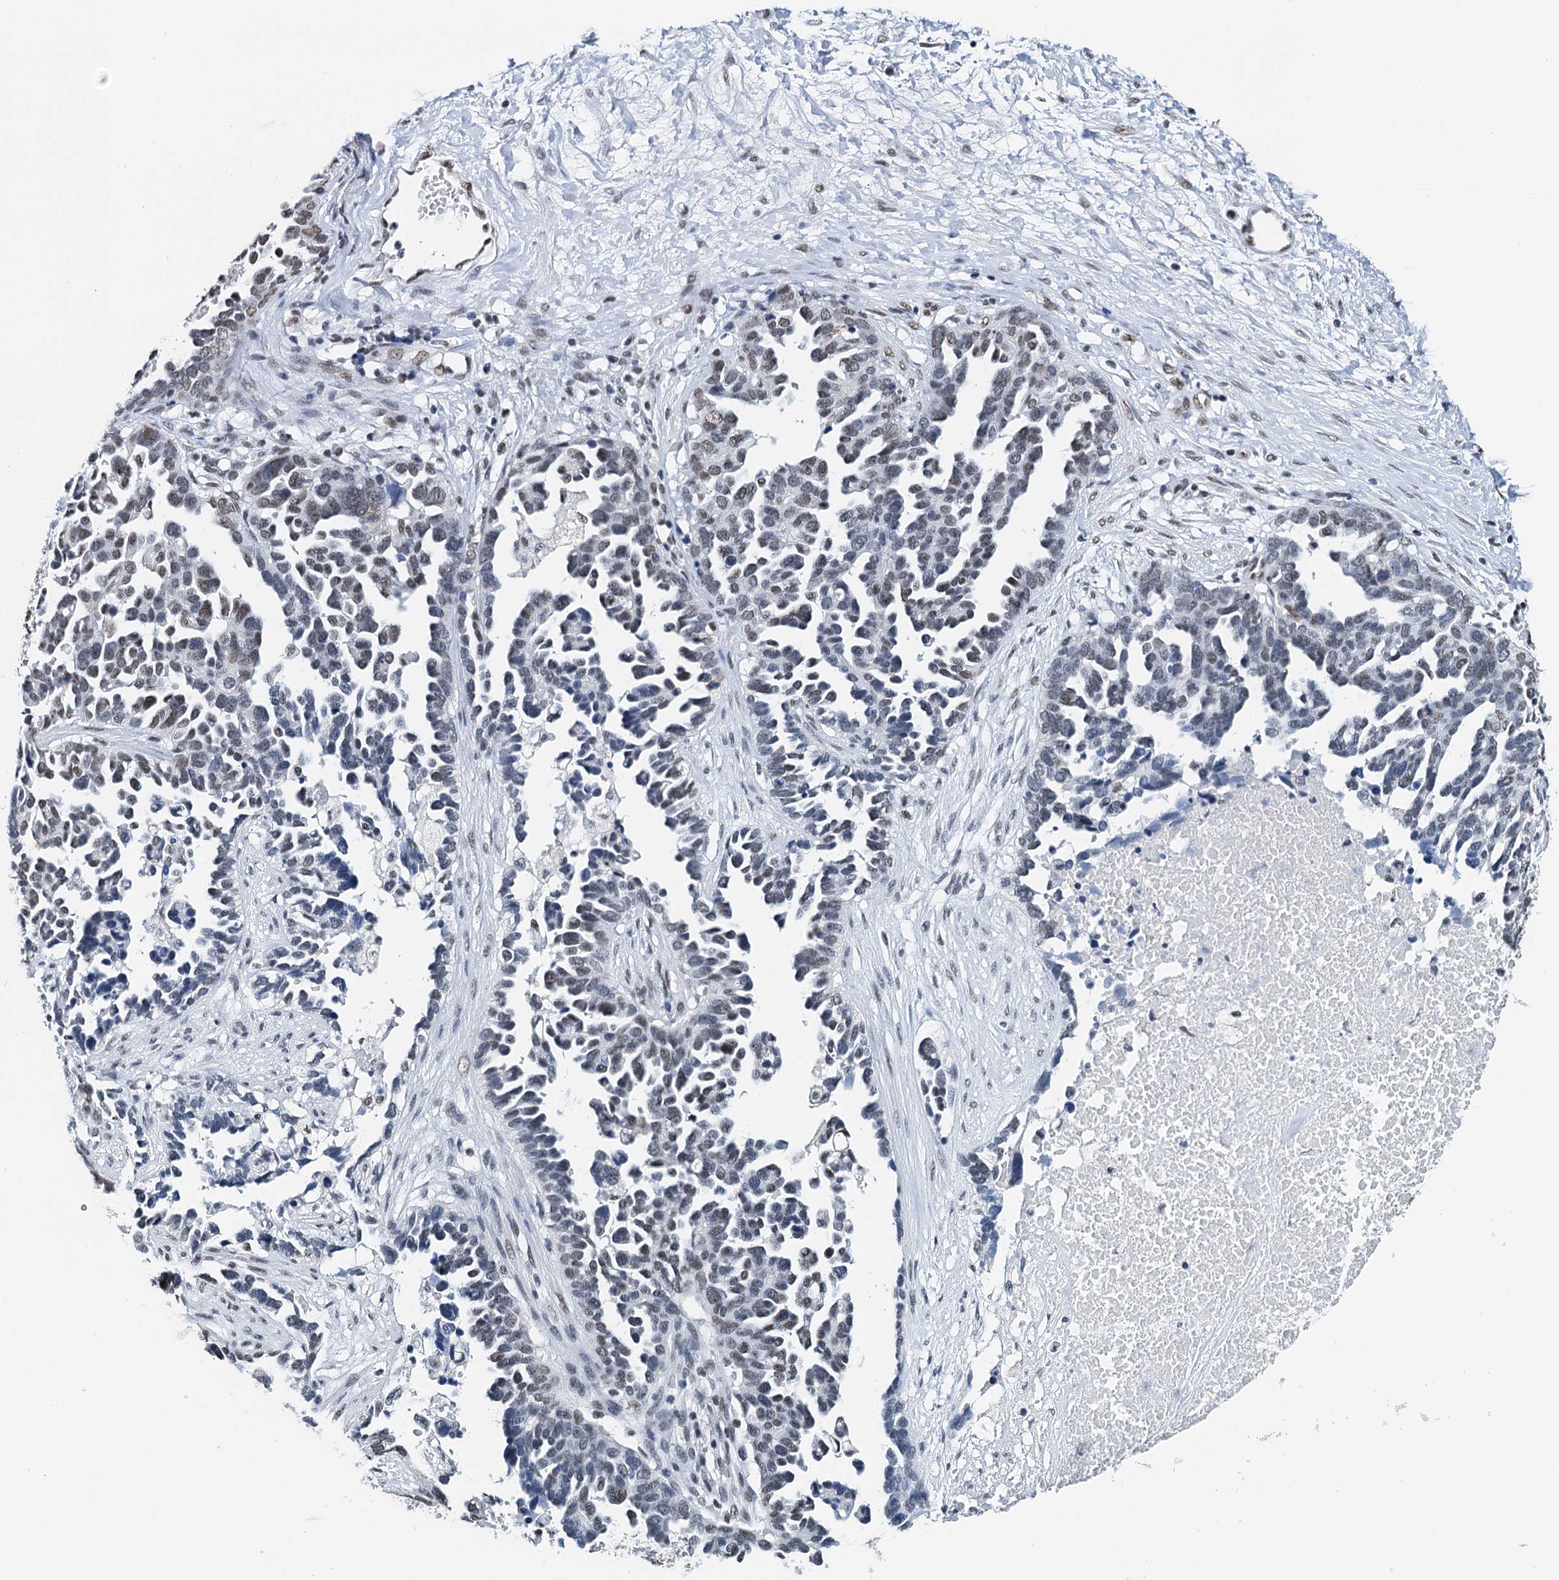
{"staining": {"intensity": "weak", "quantity": "<25%", "location": "nuclear"}, "tissue": "ovarian cancer", "cell_type": "Tumor cells", "image_type": "cancer", "snomed": [{"axis": "morphology", "description": "Cystadenocarcinoma, serous, NOS"}, {"axis": "topography", "description": "Ovary"}], "caption": "DAB (3,3'-diaminobenzidine) immunohistochemical staining of ovarian cancer (serous cystadenocarcinoma) demonstrates no significant positivity in tumor cells.", "gene": "SLTM", "patient": {"sex": "female", "age": 54}}